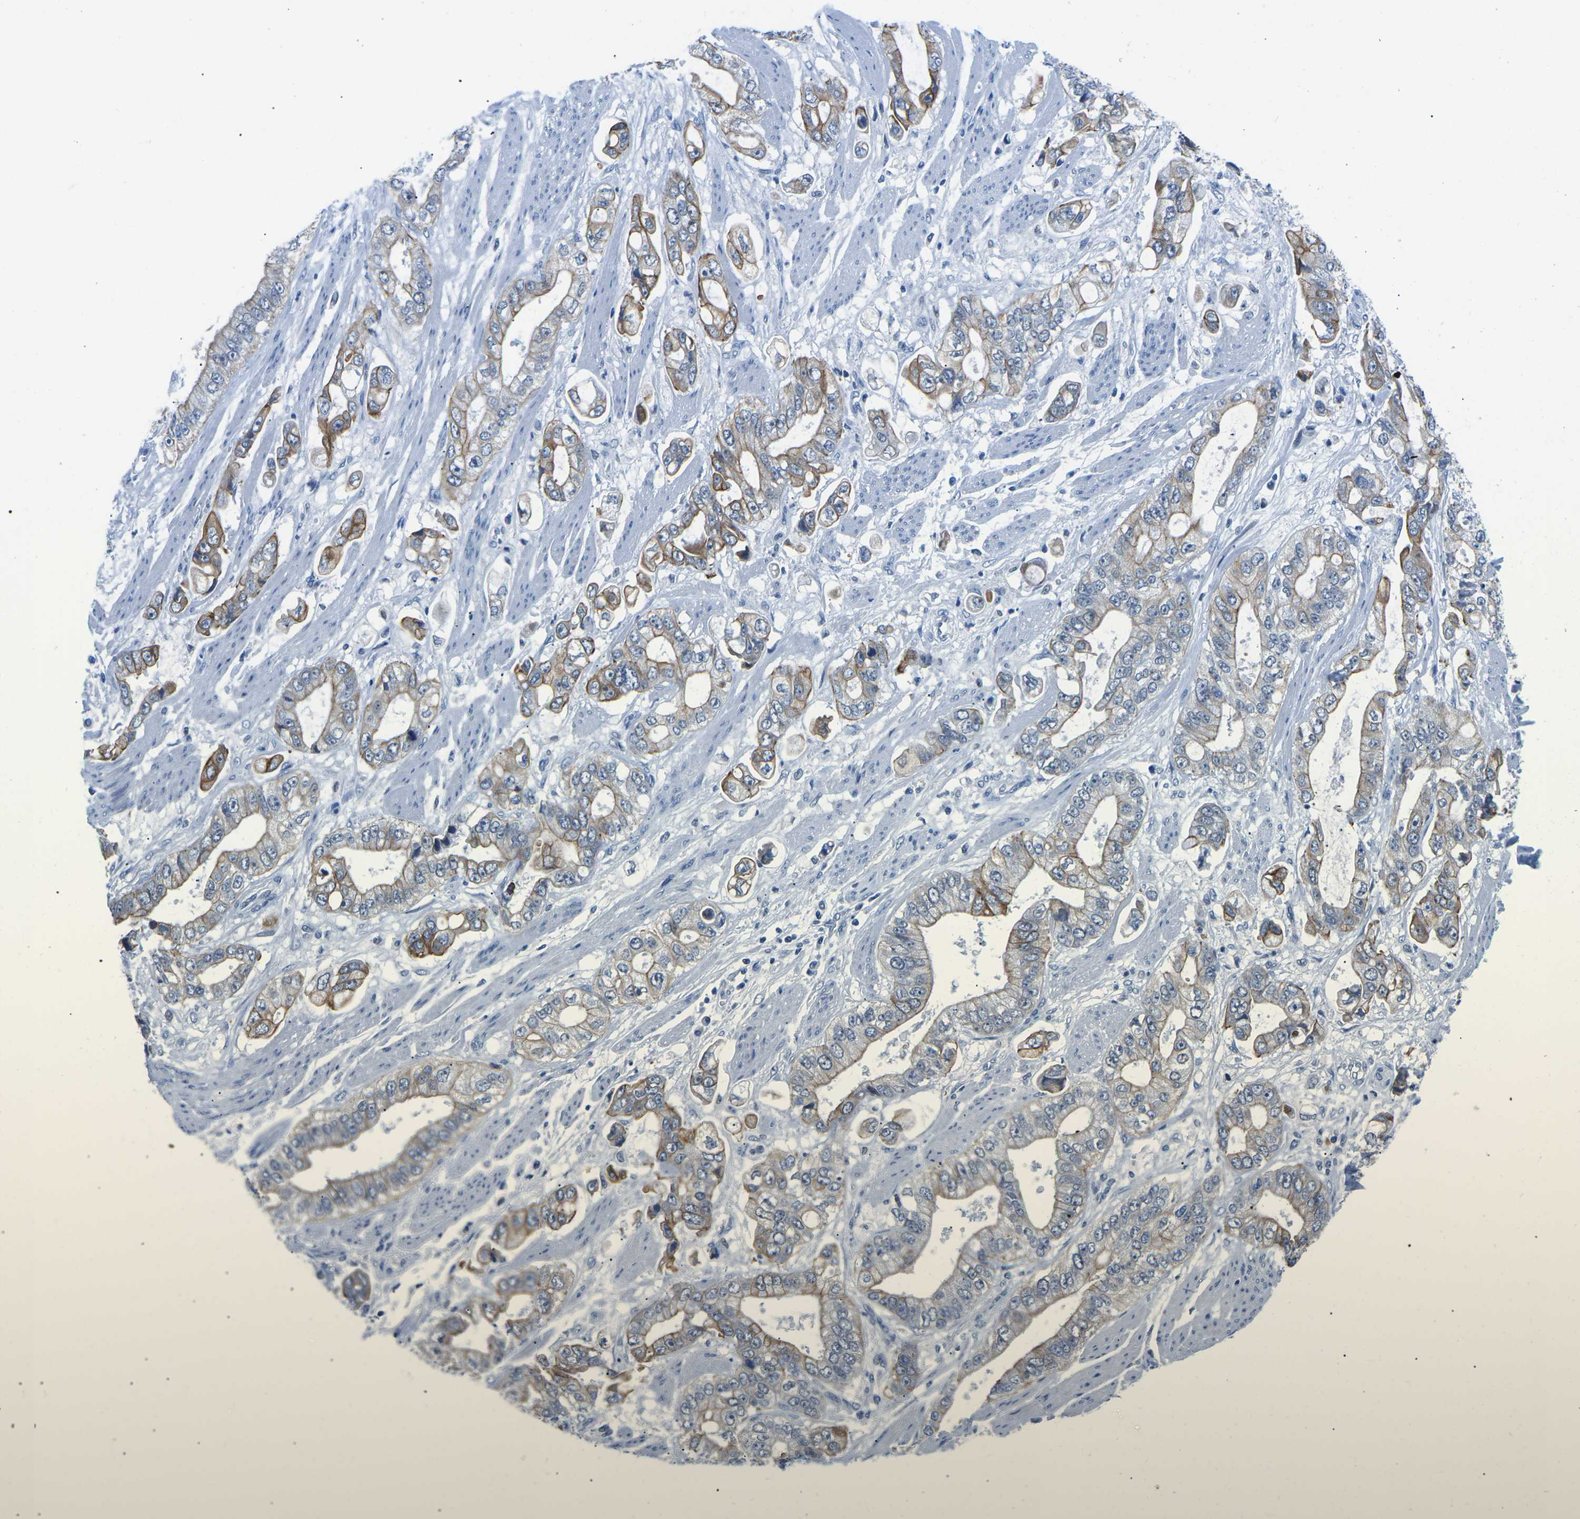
{"staining": {"intensity": "moderate", "quantity": ">75%", "location": "cytoplasmic/membranous"}, "tissue": "stomach cancer", "cell_type": "Tumor cells", "image_type": "cancer", "snomed": [{"axis": "morphology", "description": "Normal tissue, NOS"}, {"axis": "morphology", "description": "Adenocarcinoma, NOS"}, {"axis": "topography", "description": "Stomach"}], "caption": "About >75% of tumor cells in adenocarcinoma (stomach) reveal moderate cytoplasmic/membranous protein positivity as visualized by brown immunohistochemical staining.", "gene": "TM6SF1", "patient": {"sex": "male", "age": 62}}